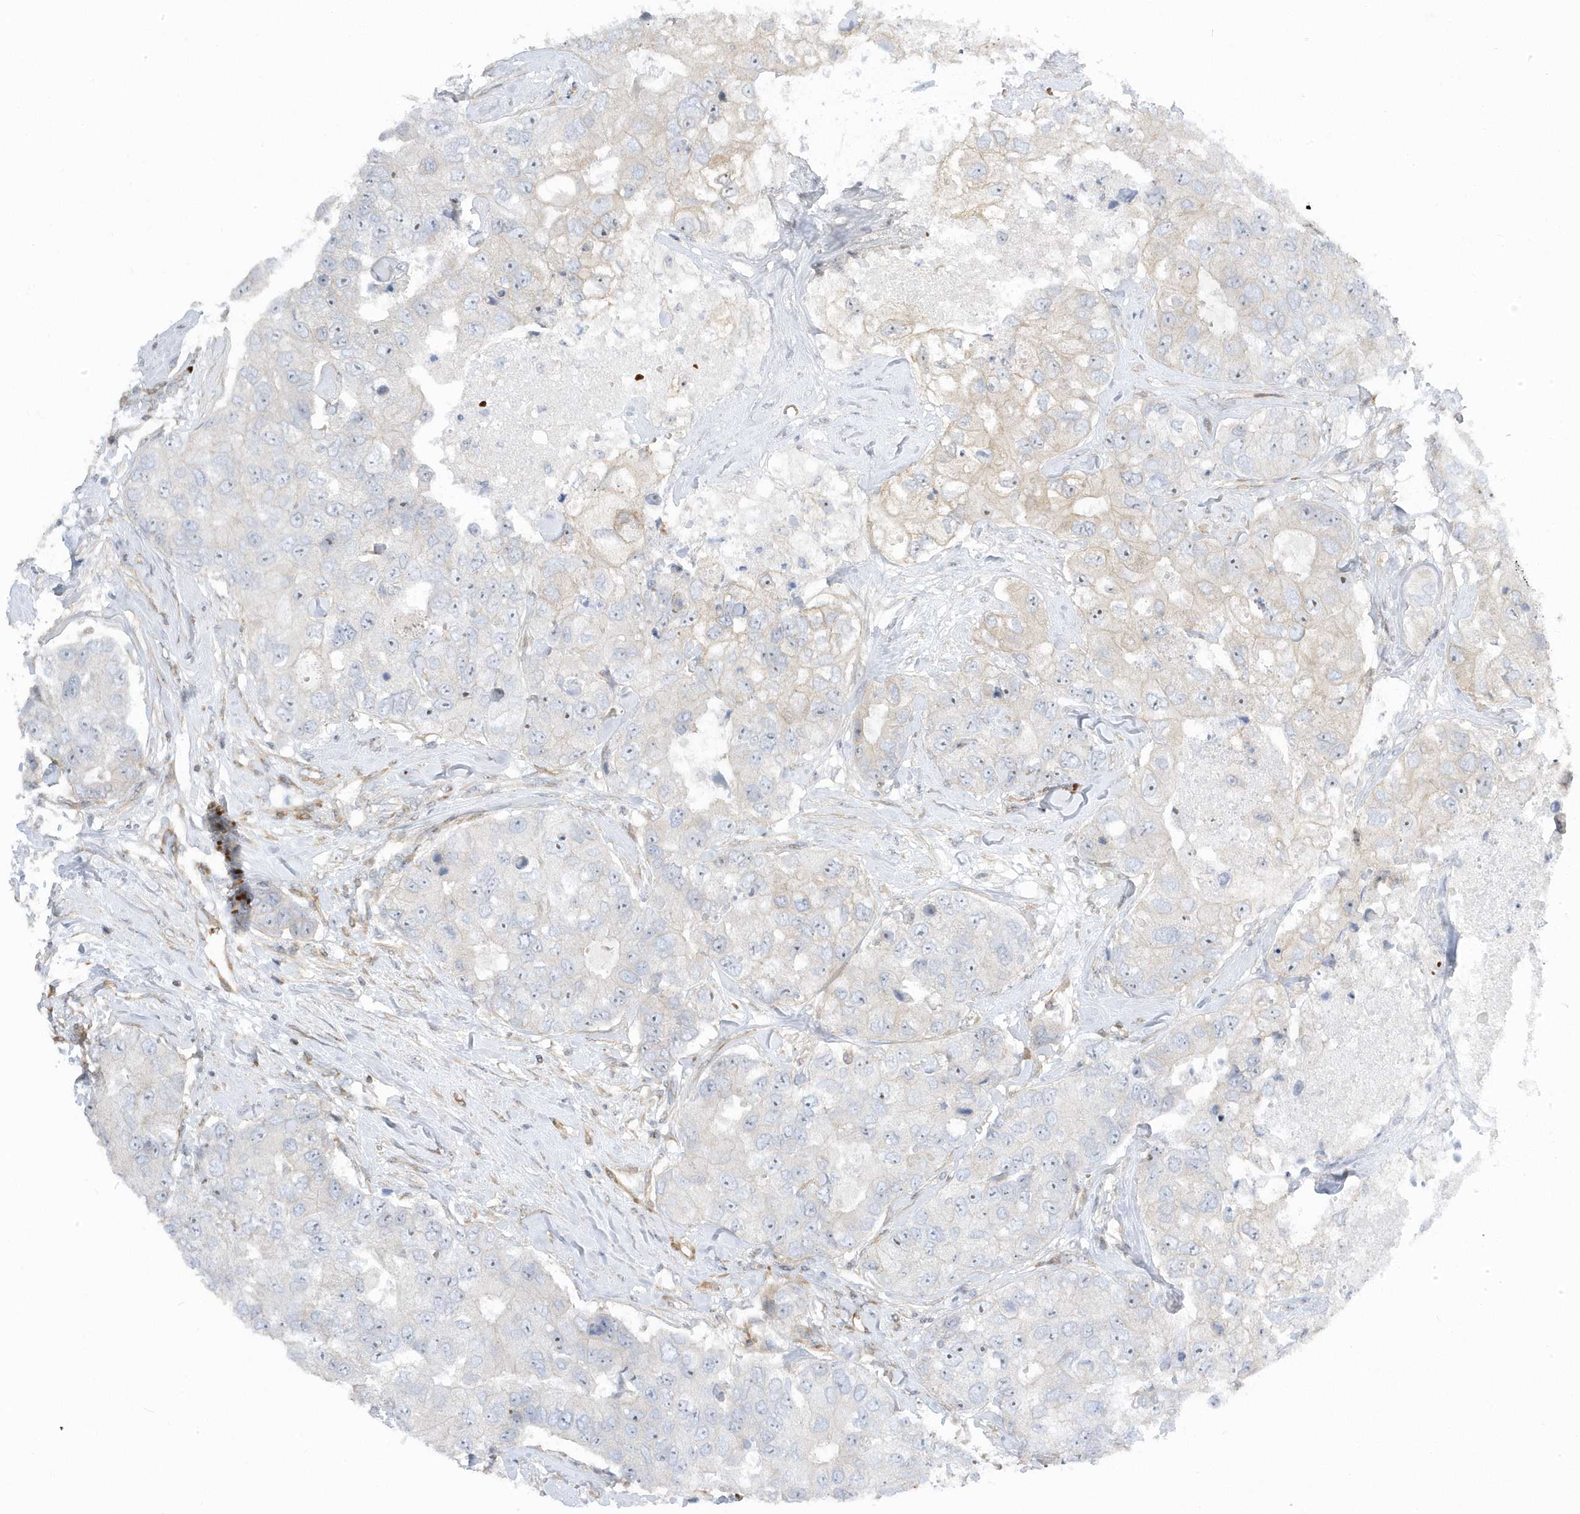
{"staining": {"intensity": "moderate", "quantity": "<25%", "location": "nuclear"}, "tissue": "breast cancer", "cell_type": "Tumor cells", "image_type": "cancer", "snomed": [{"axis": "morphology", "description": "Duct carcinoma"}, {"axis": "topography", "description": "Breast"}], "caption": "Immunohistochemistry image of human invasive ductal carcinoma (breast) stained for a protein (brown), which exhibits low levels of moderate nuclear staining in about <25% of tumor cells.", "gene": "MAP7D3", "patient": {"sex": "female", "age": 62}}